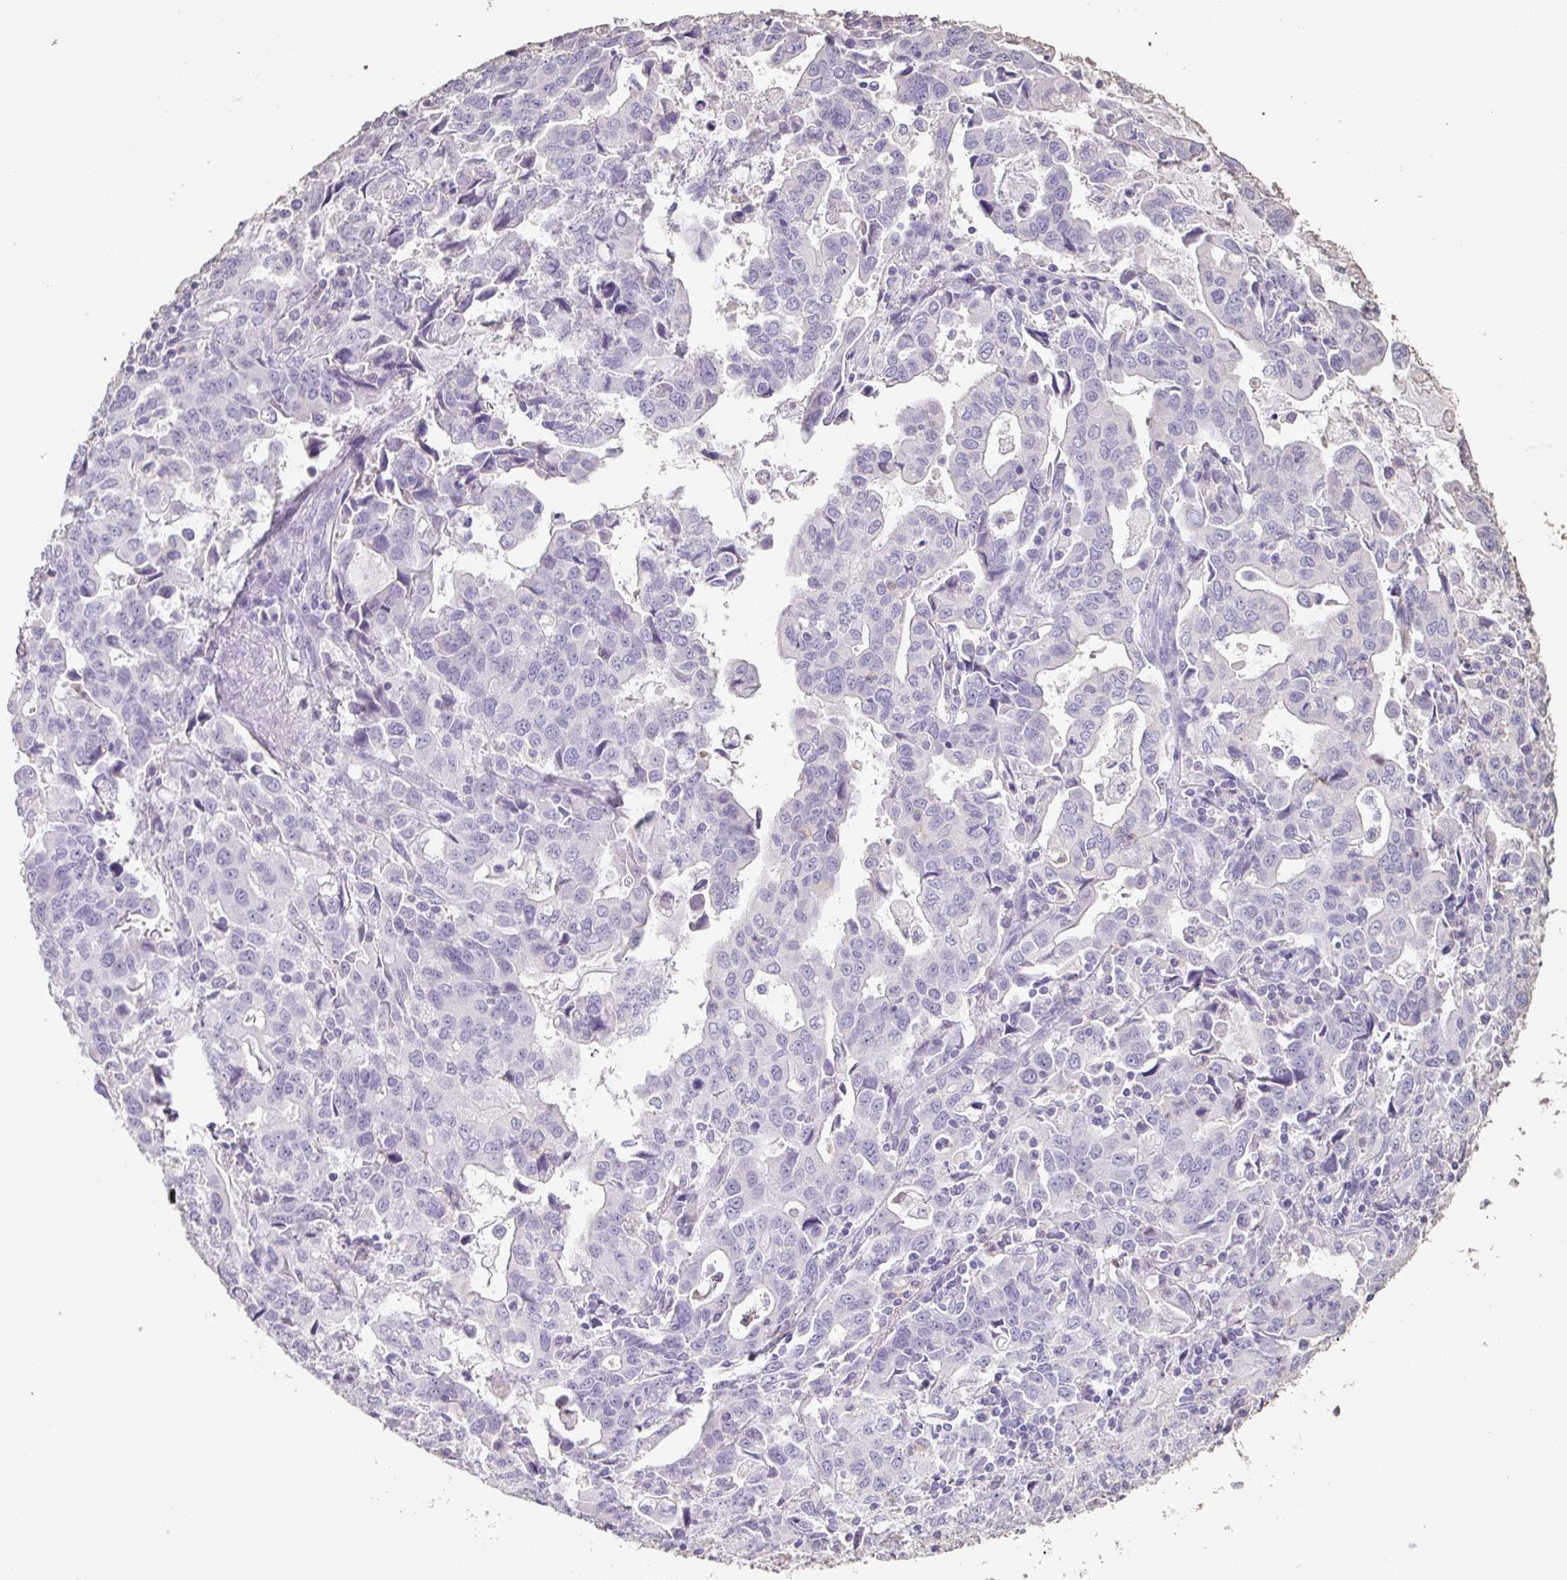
{"staining": {"intensity": "negative", "quantity": "none", "location": "none"}, "tissue": "stomach cancer", "cell_type": "Tumor cells", "image_type": "cancer", "snomed": [{"axis": "morphology", "description": "Adenocarcinoma, NOS"}, {"axis": "topography", "description": "Stomach, upper"}], "caption": "The immunohistochemistry (IHC) image has no significant positivity in tumor cells of adenocarcinoma (stomach) tissue.", "gene": "BPIFA2", "patient": {"sex": "male", "age": 85}}